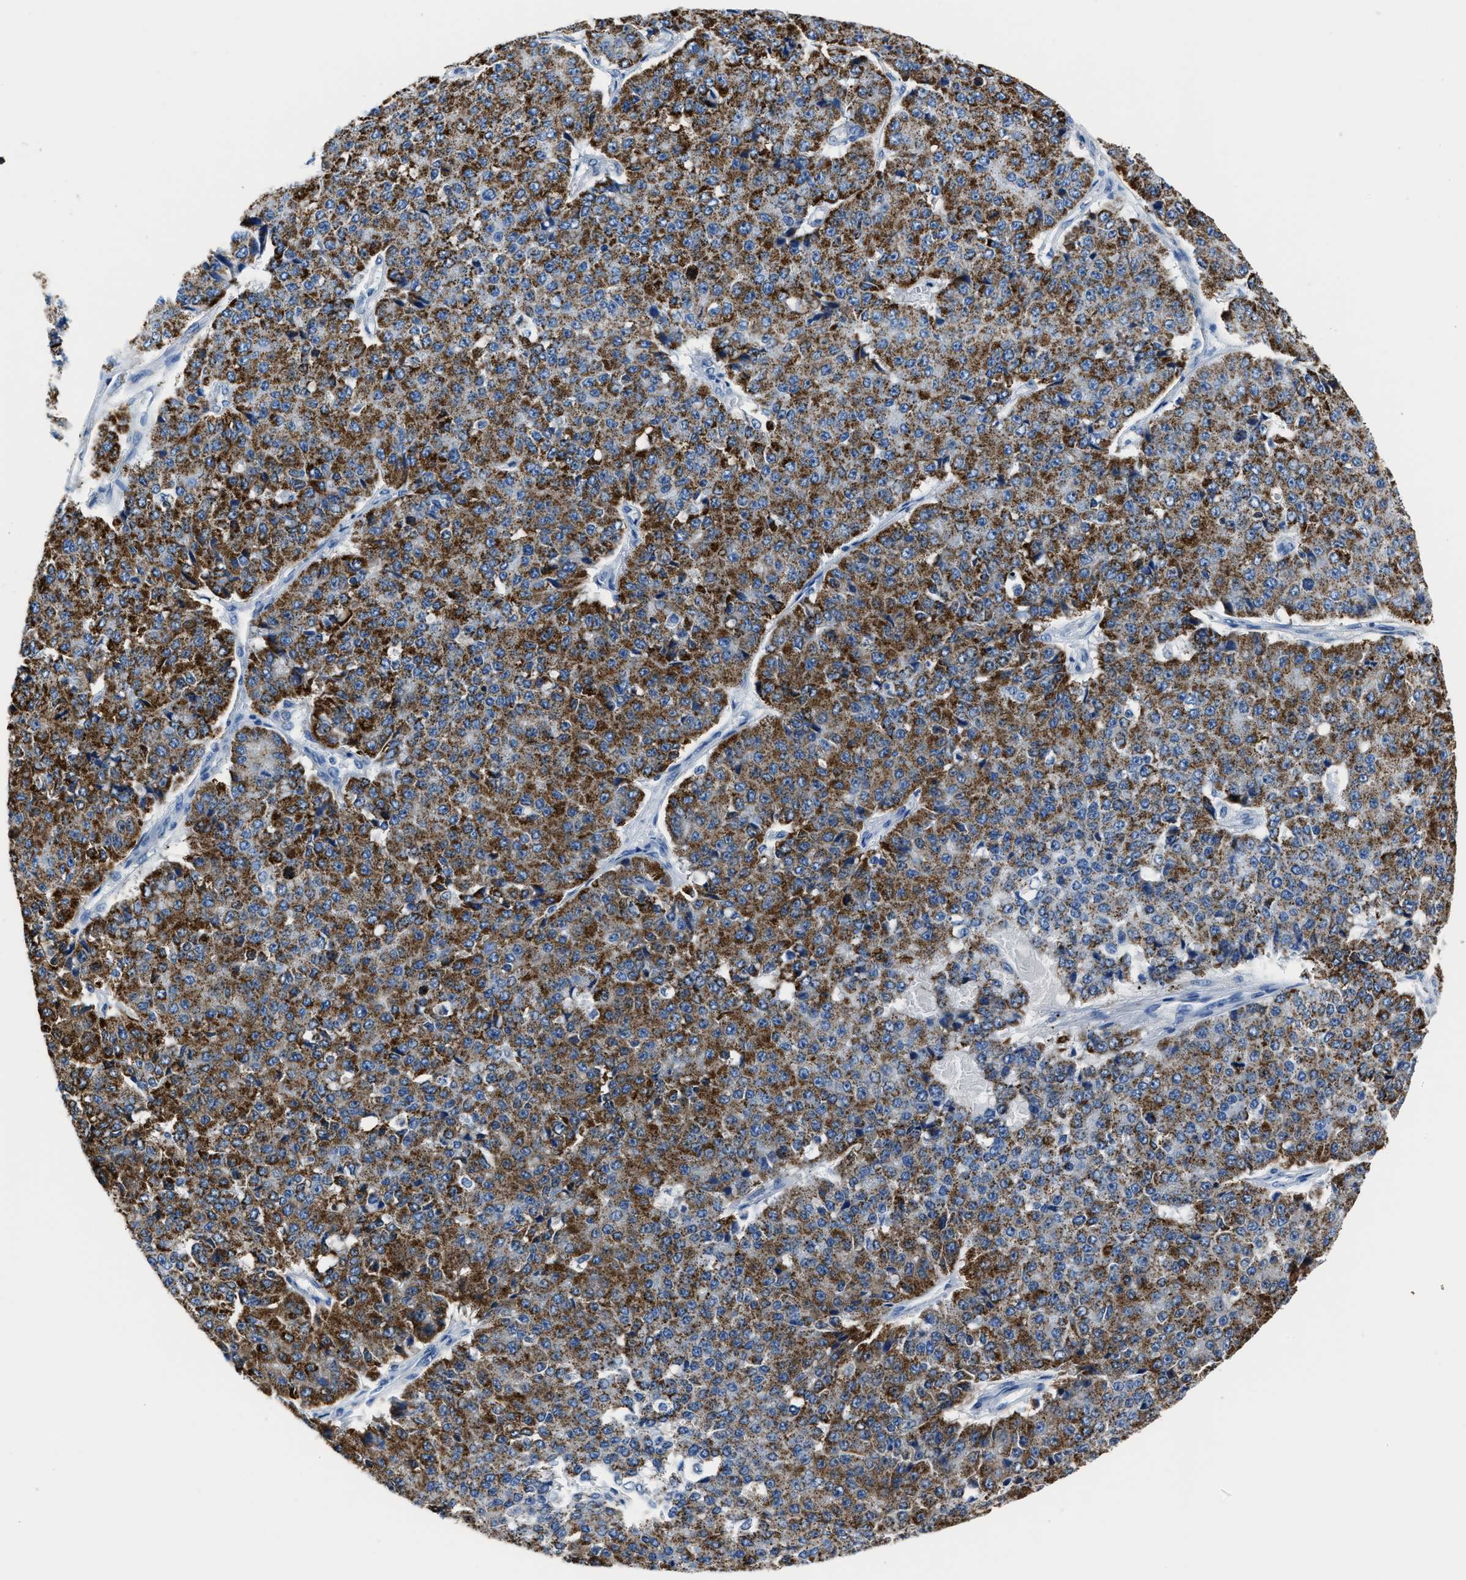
{"staining": {"intensity": "strong", "quantity": ">75%", "location": "cytoplasmic/membranous"}, "tissue": "pancreatic cancer", "cell_type": "Tumor cells", "image_type": "cancer", "snomed": [{"axis": "morphology", "description": "Adenocarcinoma, NOS"}, {"axis": "topography", "description": "Pancreas"}], "caption": "Immunohistochemical staining of human adenocarcinoma (pancreatic) demonstrates high levels of strong cytoplasmic/membranous protein positivity in about >75% of tumor cells.", "gene": "AMACR", "patient": {"sex": "male", "age": 50}}